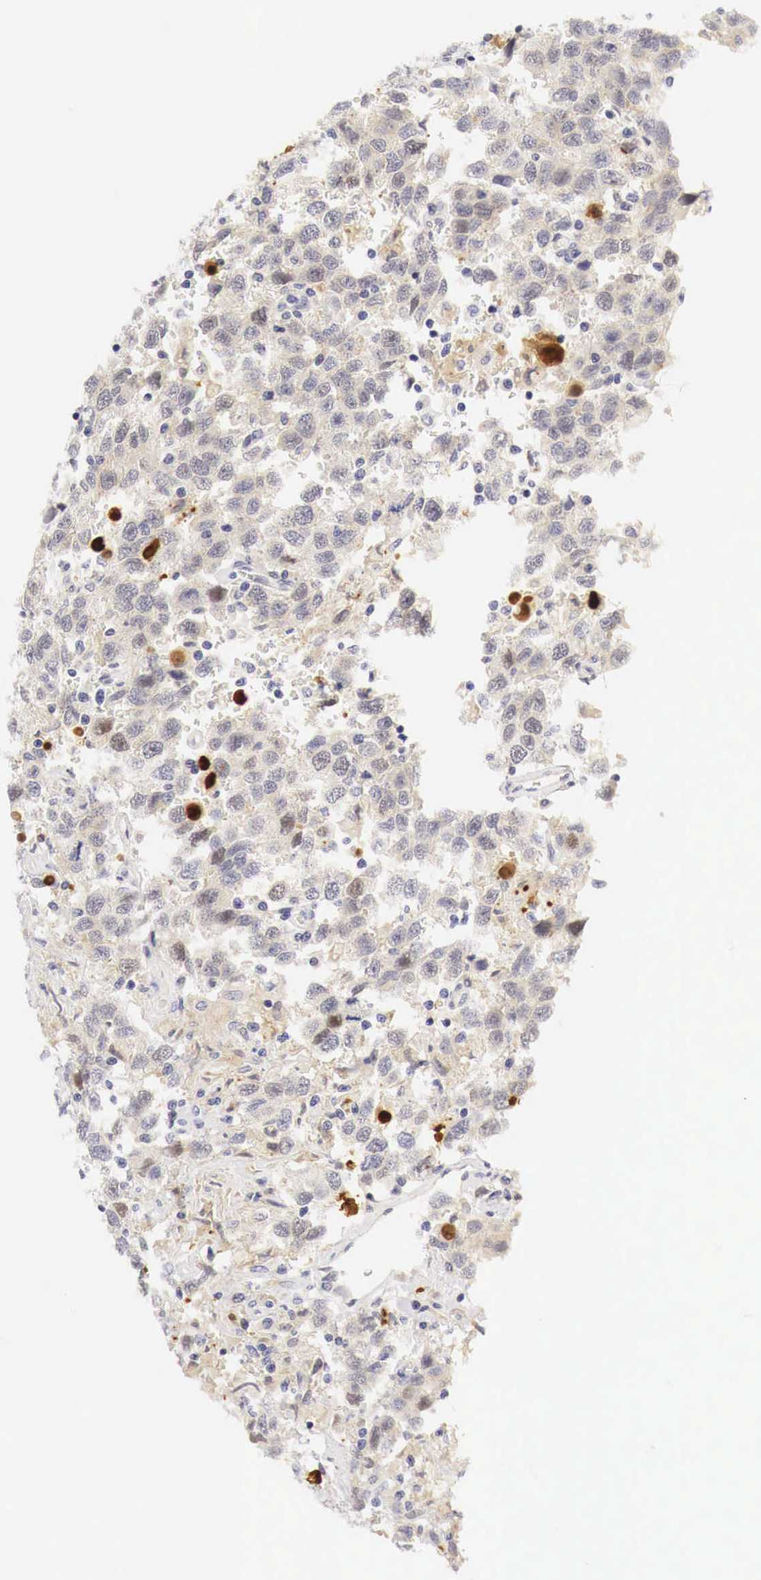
{"staining": {"intensity": "negative", "quantity": "none", "location": "none"}, "tissue": "testis cancer", "cell_type": "Tumor cells", "image_type": "cancer", "snomed": [{"axis": "morphology", "description": "Seminoma, NOS"}, {"axis": "topography", "description": "Testis"}], "caption": "Tumor cells are negative for protein expression in human testis seminoma. (Stains: DAB (3,3'-diaminobenzidine) immunohistochemistry with hematoxylin counter stain, Microscopy: brightfield microscopy at high magnification).", "gene": "CASP3", "patient": {"sex": "male", "age": 41}}